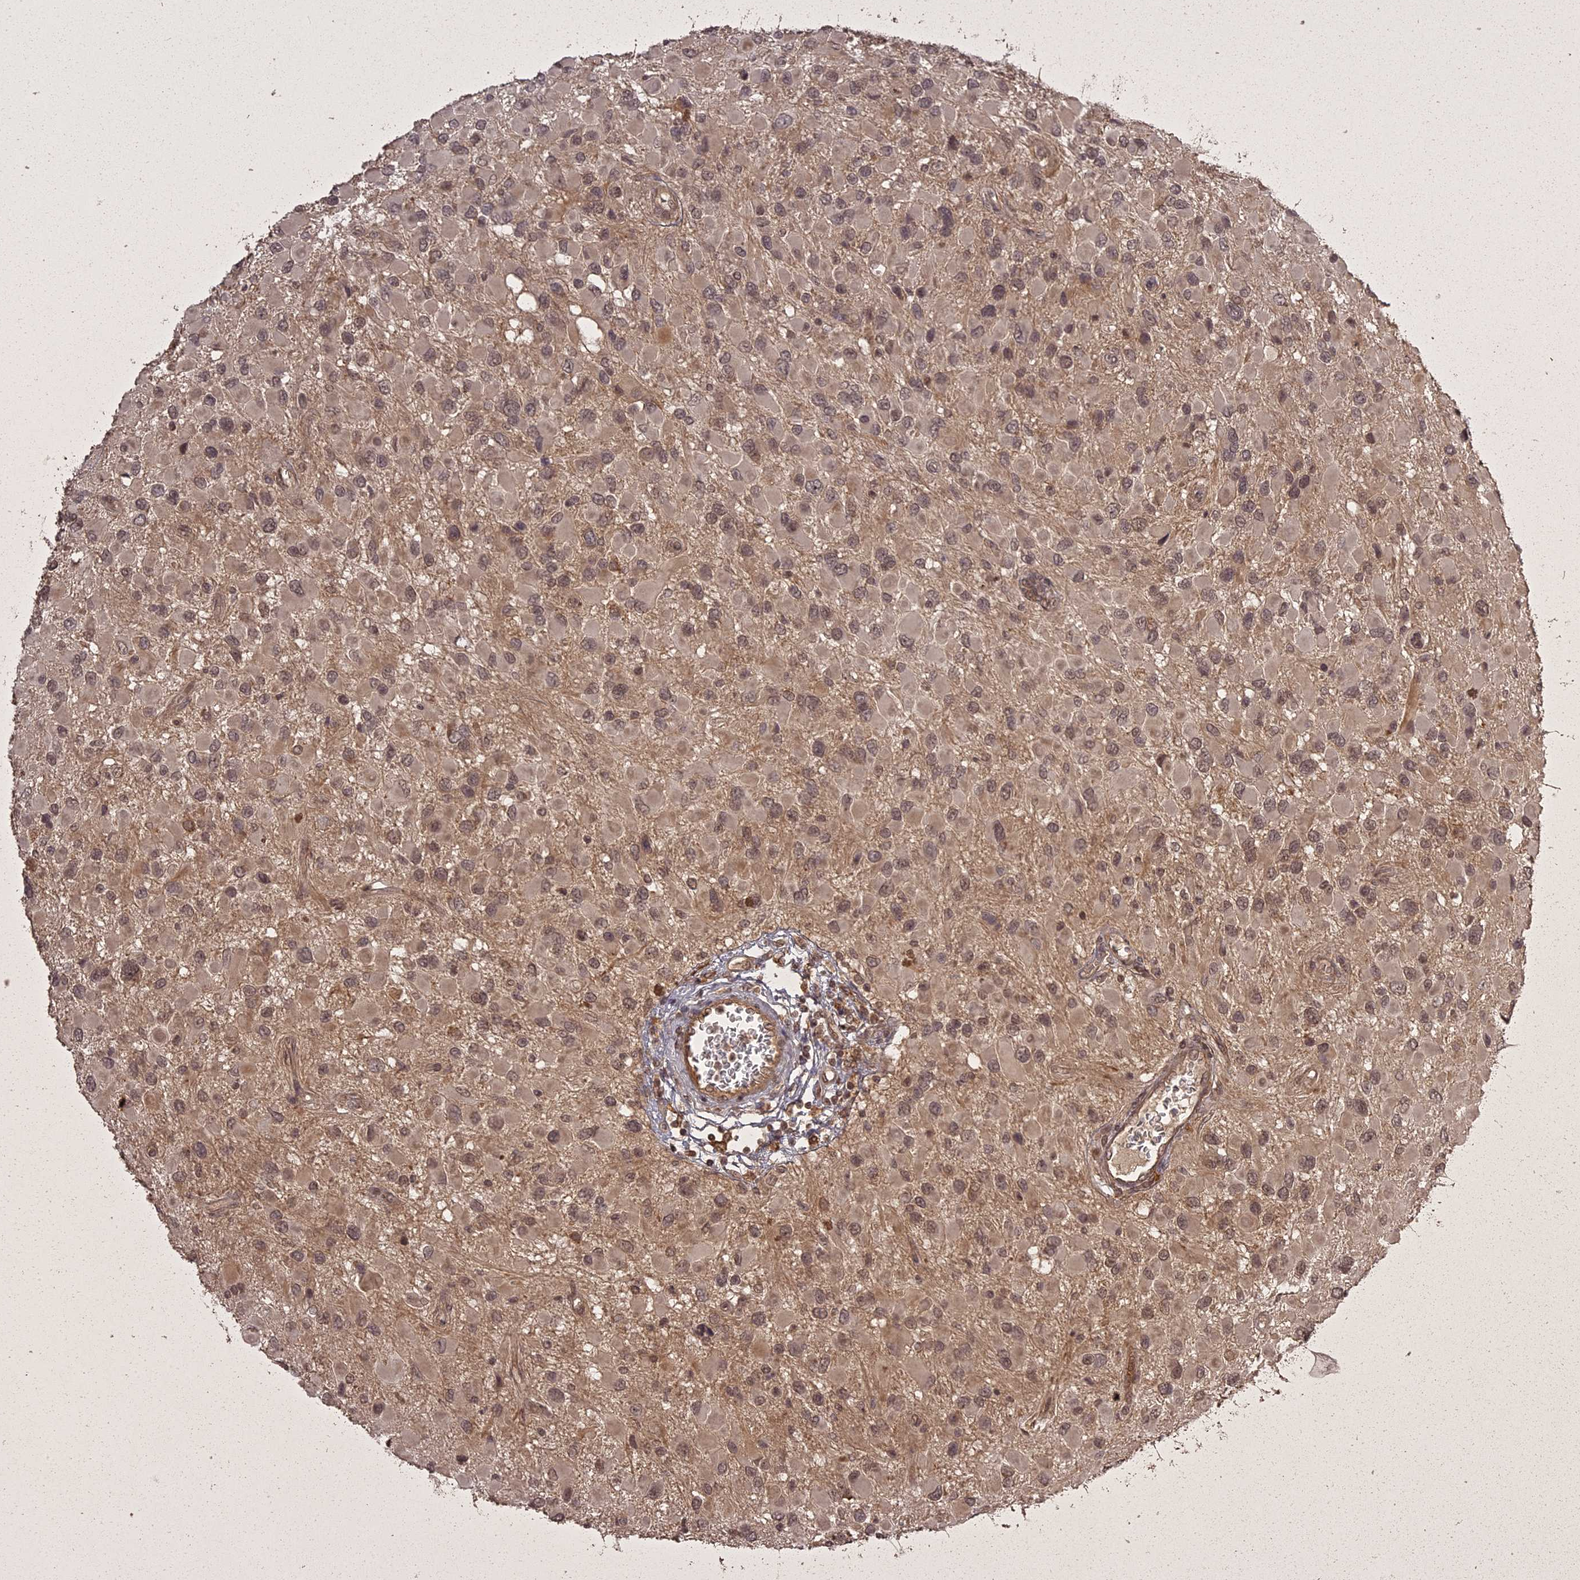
{"staining": {"intensity": "weak", "quantity": ">75%", "location": "cytoplasmic/membranous,nuclear"}, "tissue": "glioma", "cell_type": "Tumor cells", "image_type": "cancer", "snomed": [{"axis": "morphology", "description": "Glioma, malignant, High grade"}, {"axis": "topography", "description": "Brain"}], "caption": "DAB (3,3'-diaminobenzidine) immunohistochemical staining of glioma displays weak cytoplasmic/membranous and nuclear protein expression in approximately >75% of tumor cells. (DAB IHC, brown staining for protein, blue staining for nuclei).", "gene": "ING5", "patient": {"sex": "male", "age": 53}}